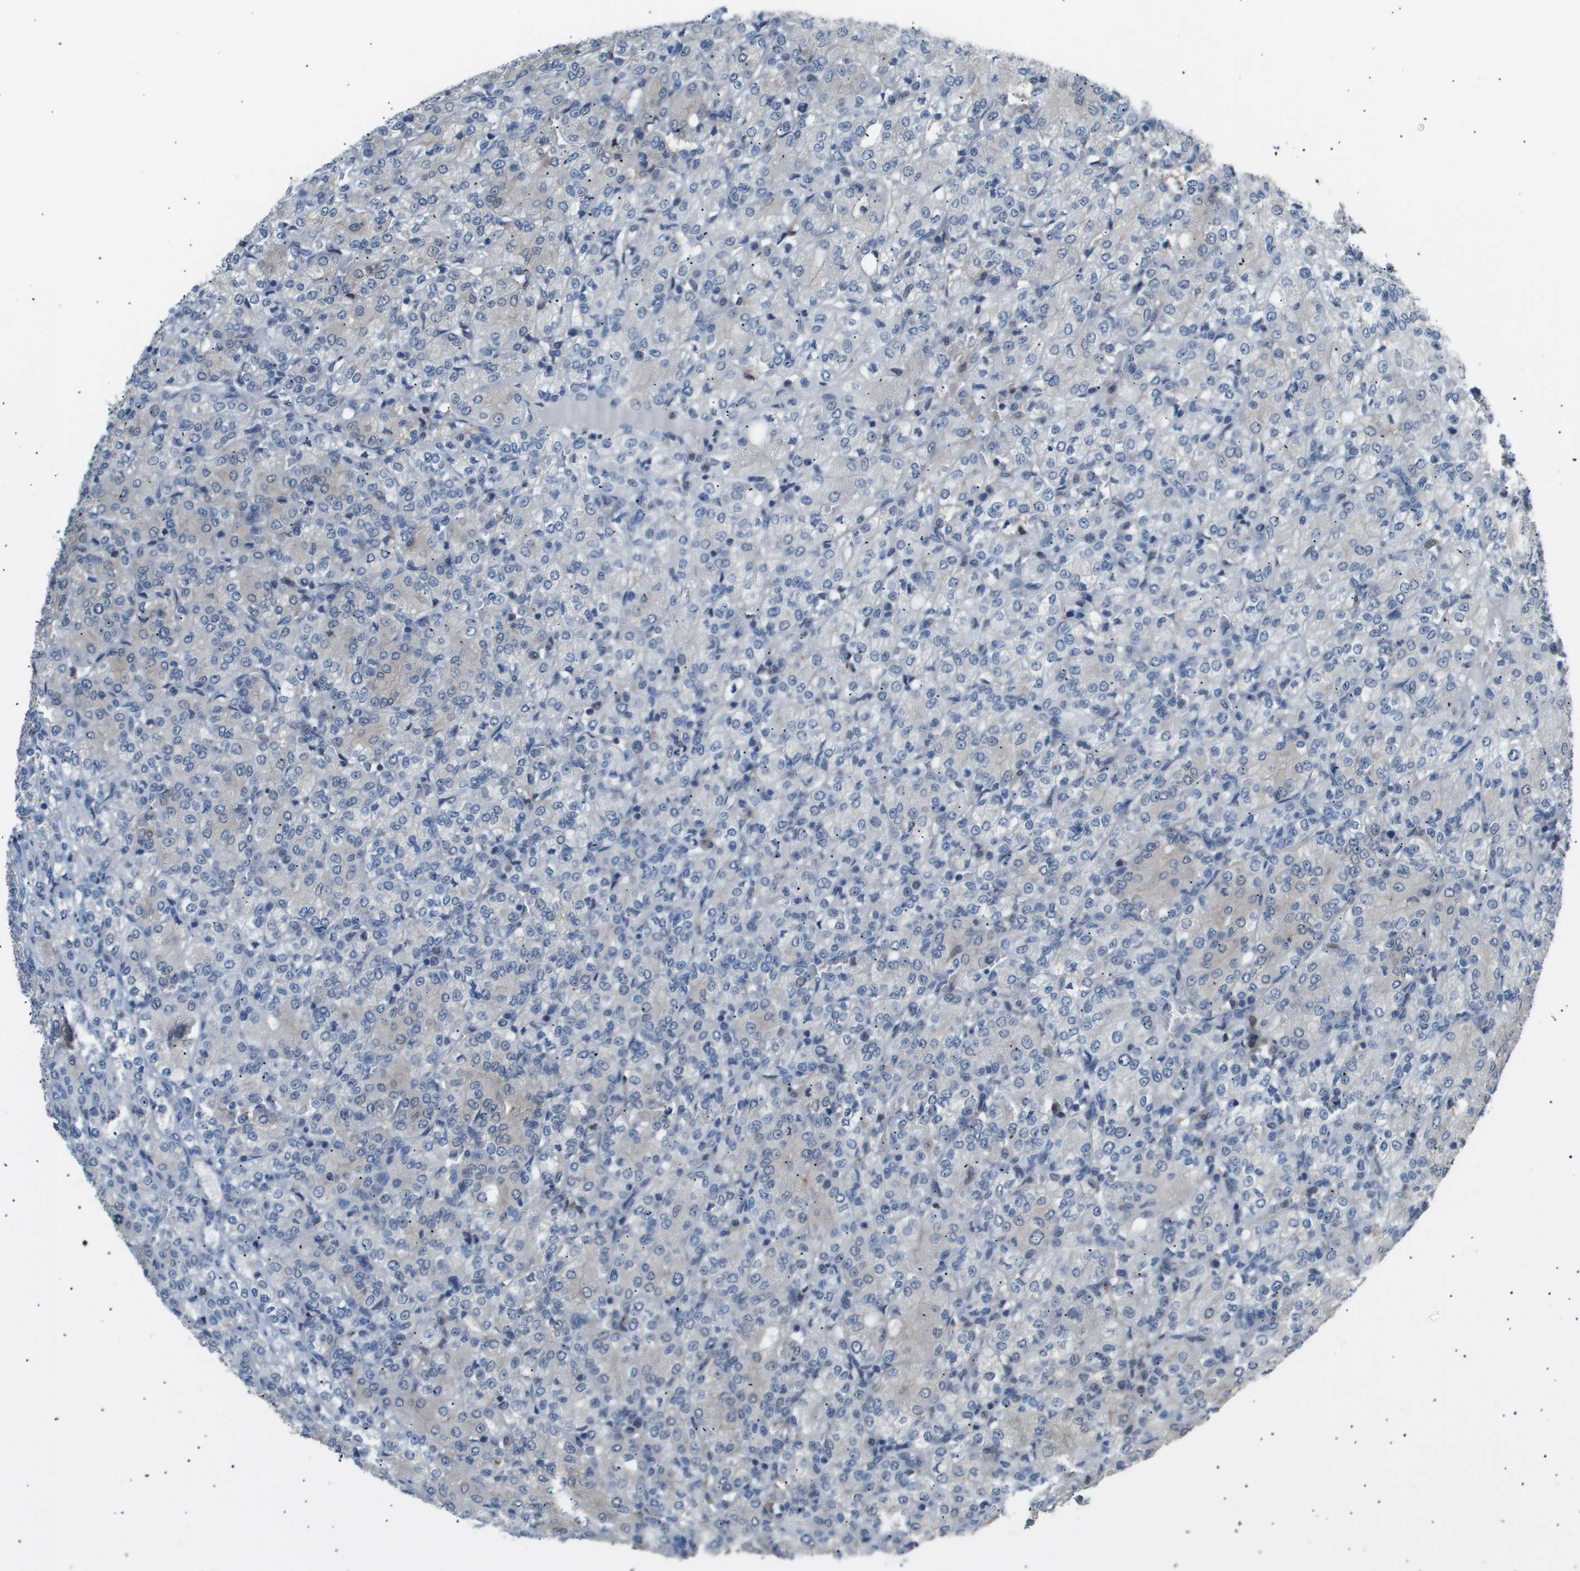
{"staining": {"intensity": "negative", "quantity": "none", "location": "none"}, "tissue": "renal cancer", "cell_type": "Tumor cells", "image_type": "cancer", "snomed": [{"axis": "morphology", "description": "Adenocarcinoma, NOS"}, {"axis": "topography", "description": "Kidney"}], "caption": "A photomicrograph of renal adenocarcinoma stained for a protein reveals no brown staining in tumor cells.", "gene": "AKR1A1", "patient": {"sex": "male", "age": 77}}